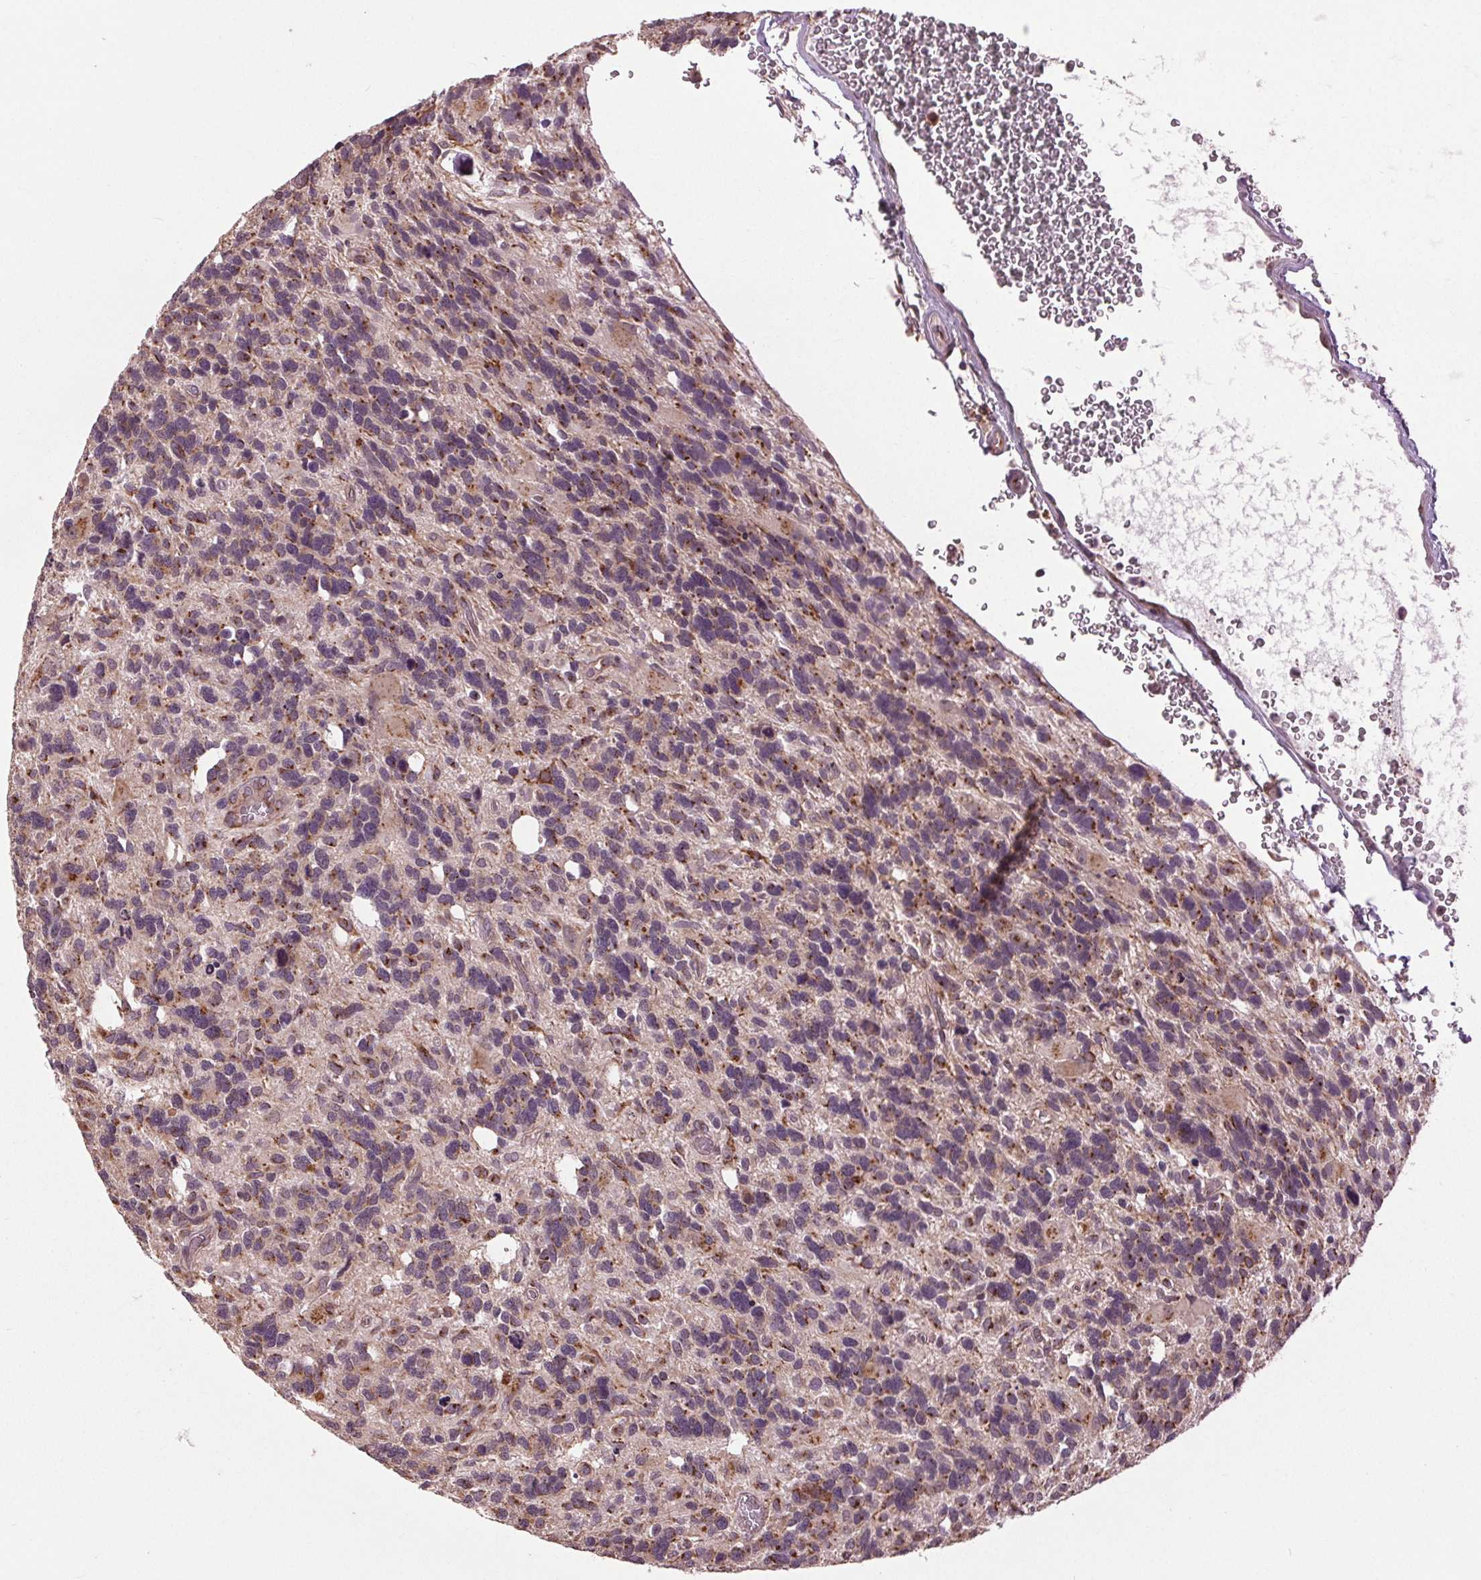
{"staining": {"intensity": "weak", "quantity": "25%-75%", "location": "cytoplasmic/membranous"}, "tissue": "glioma", "cell_type": "Tumor cells", "image_type": "cancer", "snomed": [{"axis": "morphology", "description": "Glioma, malignant, High grade"}, {"axis": "topography", "description": "Brain"}], "caption": "This photomicrograph reveals immunohistochemistry staining of human malignant glioma (high-grade), with low weak cytoplasmic/membranous staining in about 25%-75% of tumor cells.", "gene": "BSDC1", "patient": {"sex": "male", "age": 49}}